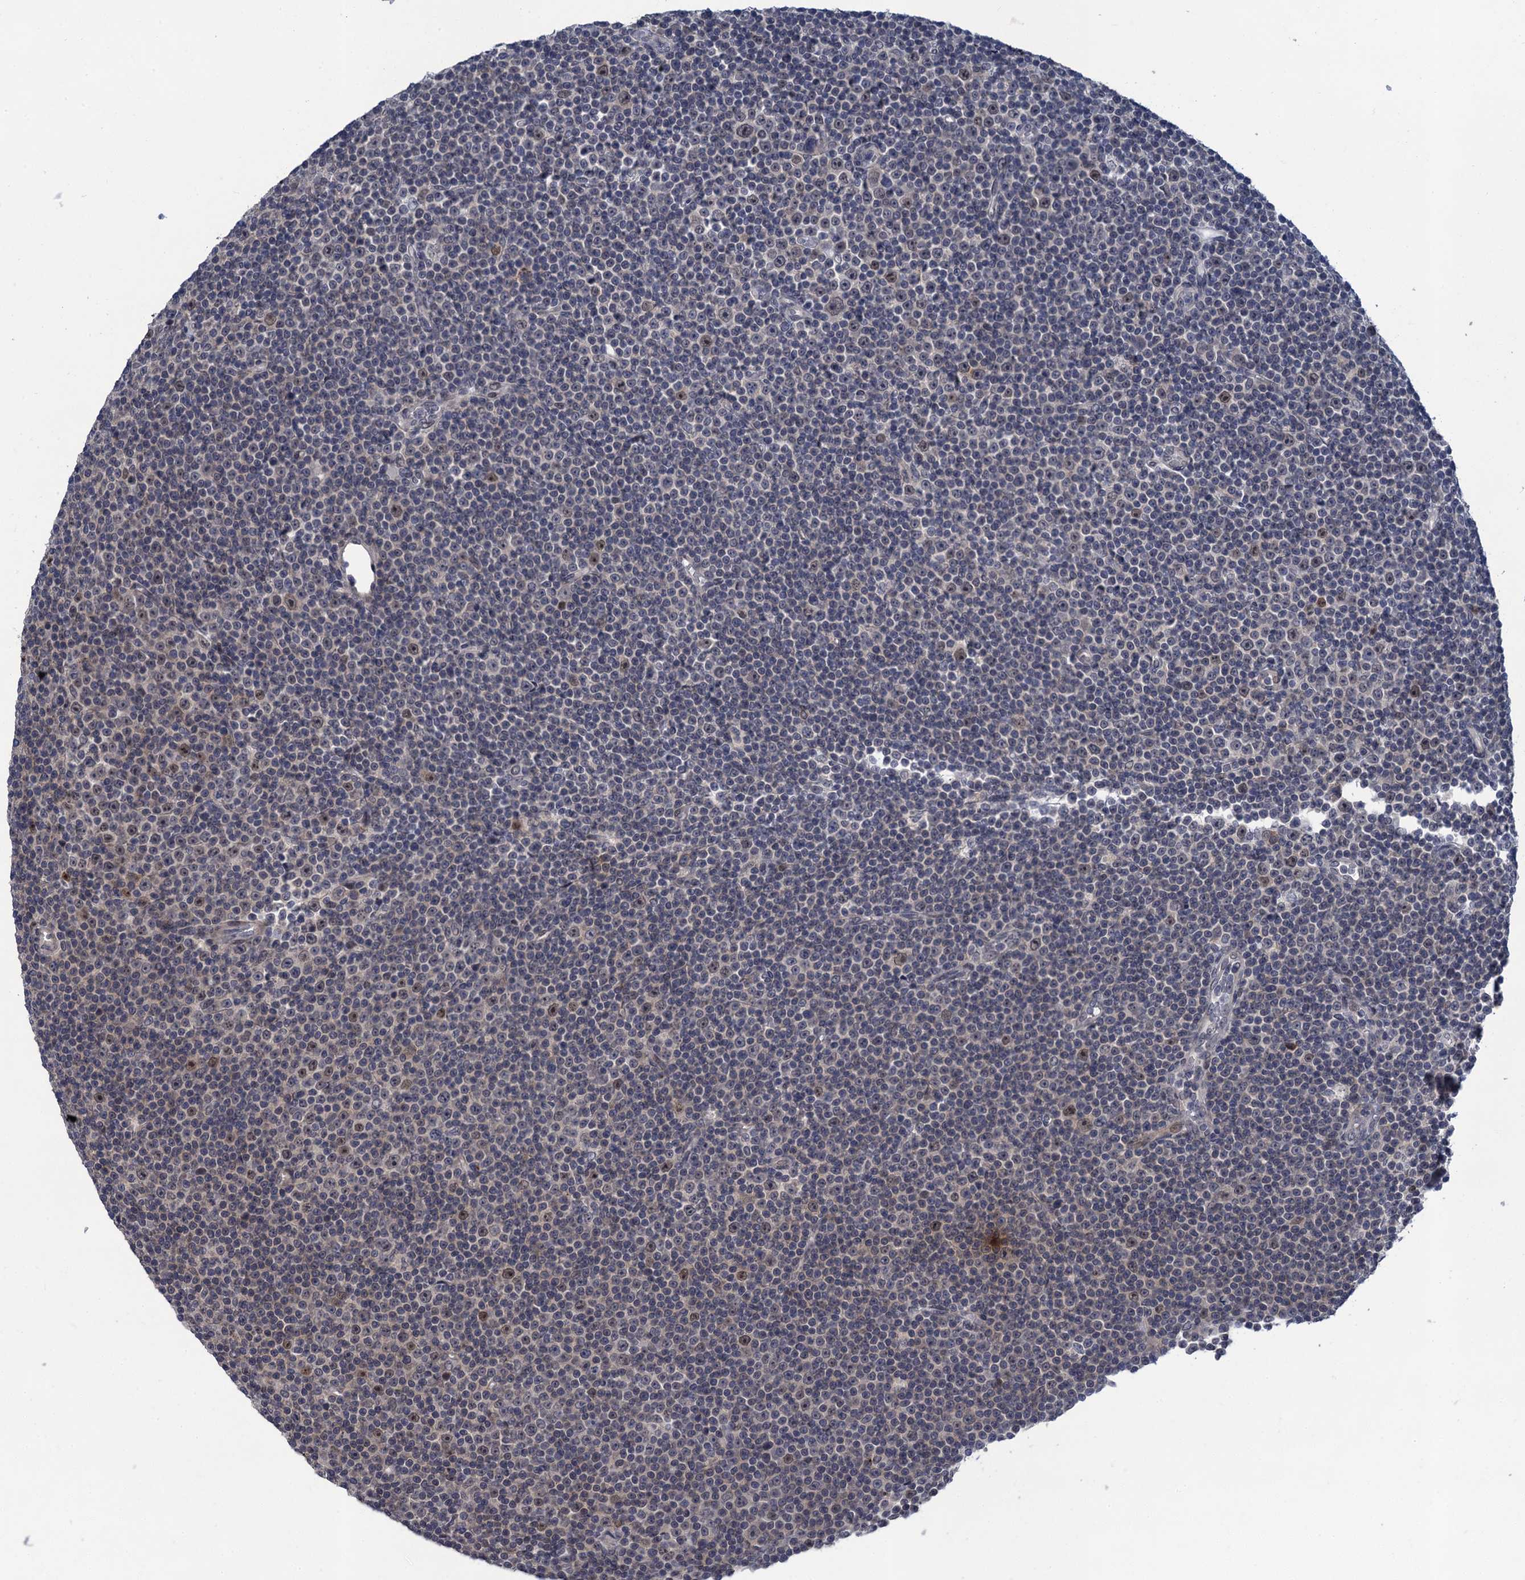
{"staining": {"intensity": "negative", "quantity": "none", "location": "none"}, "tissue": "lymphoma", "cell_type": "Tumor cells", "image_type": "cancer", "snomed": [{"axis": "morphology", "description": "Malignant lymphoma, non-Hodgkin's type, Low grade"}, {"axis": "topography", "description": "Lymph node"}], "caption": "The micrograph exhibits no staining of tumor cells in low-grade malignant lymphoma, non-Hodgkin's type.", "gene": "MRFAP1", "patient": {"sex": "female", "age": 67}}